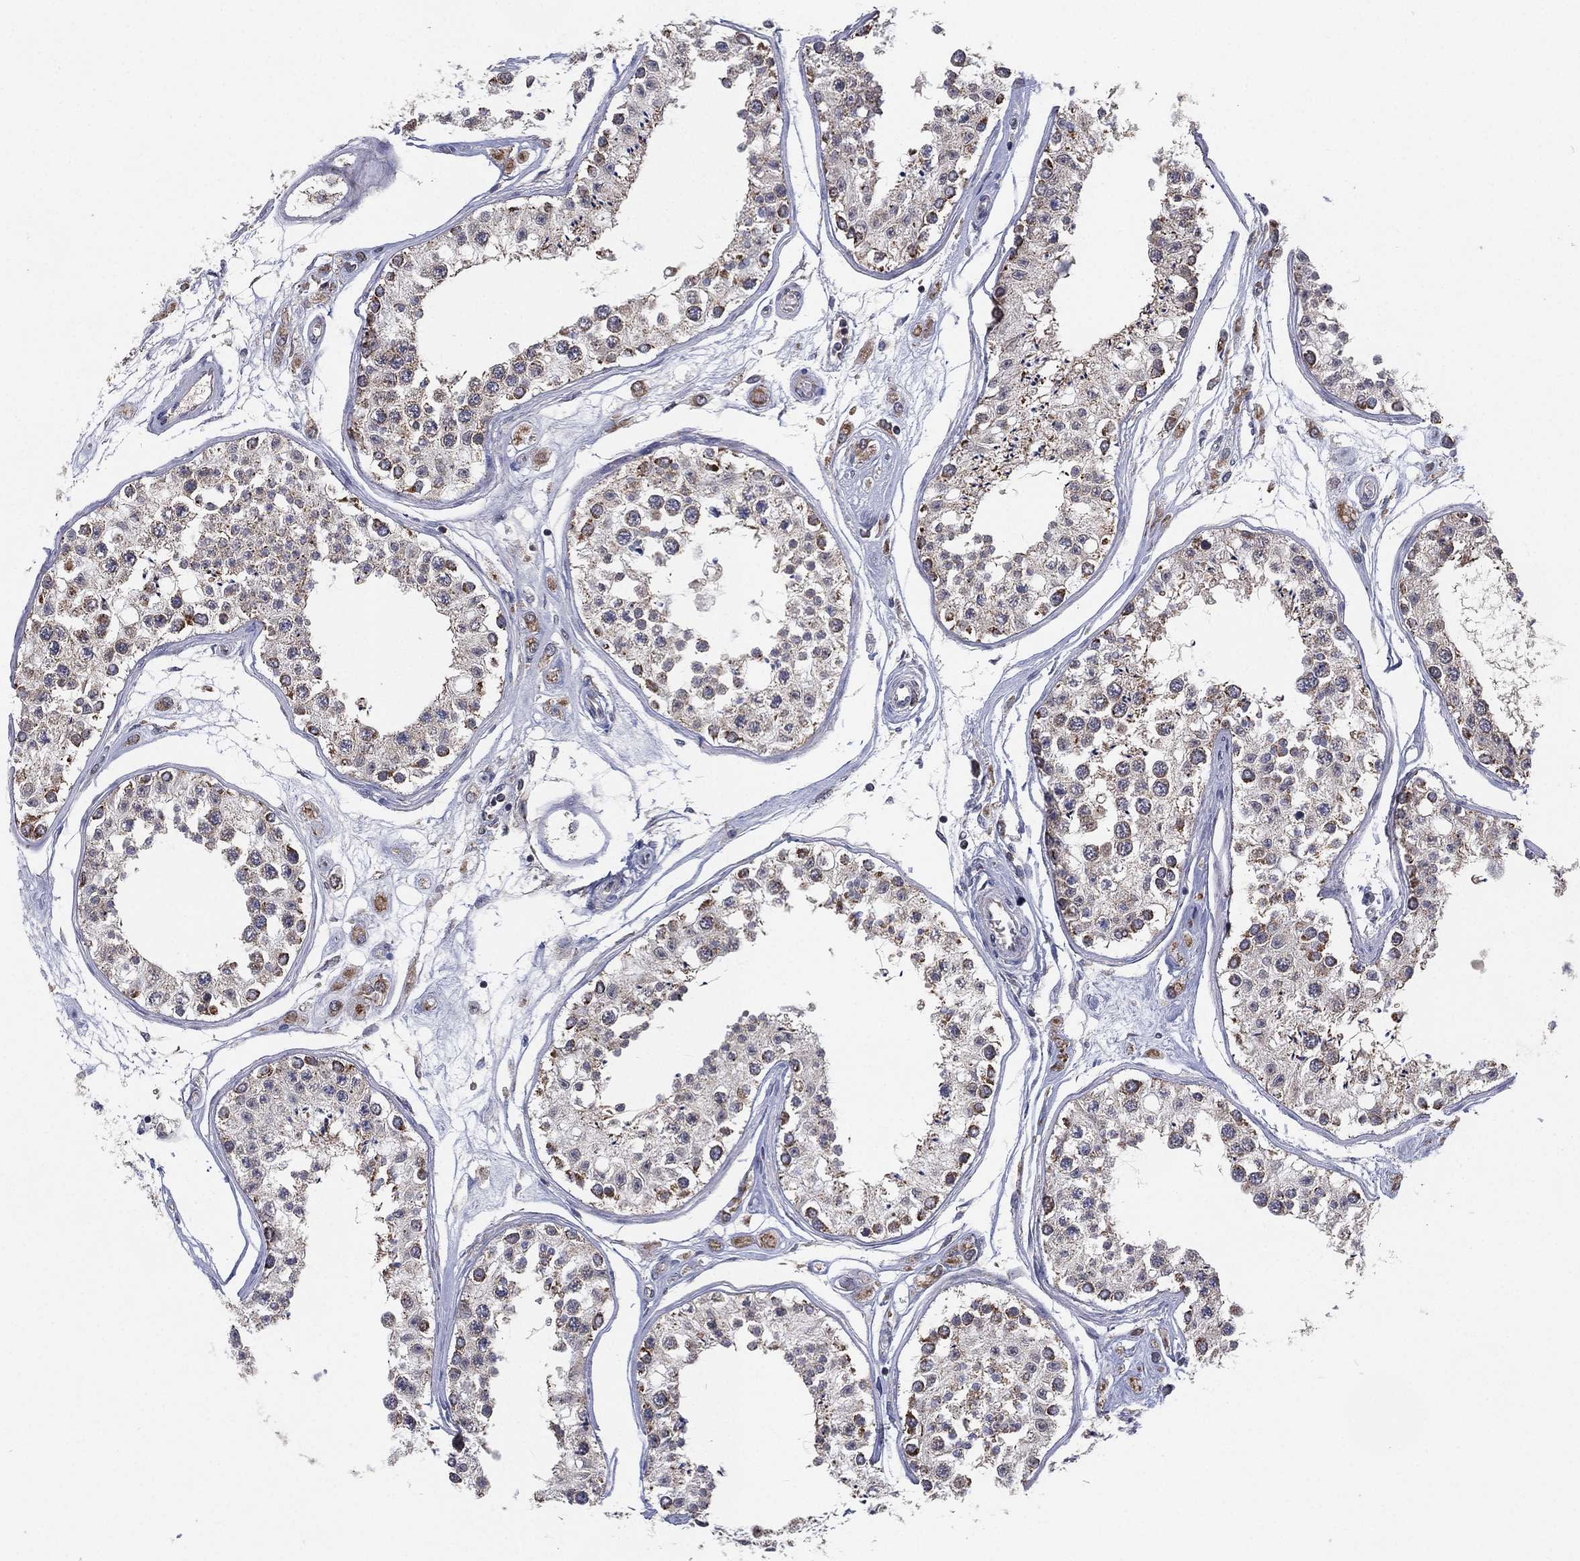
{"staining": {"intensity": "moderate", "quantity": "<25%", "location": "cytoplasmic/membranous"}, "tissue": "testis", "cell_type": "Cells in seminiferous ducts", "image_type": "normal", "snomed": [{"axis": "morphology", "description": "Normal tissue, NOS"}, {"axis": "topography", "description": "Testis"}], "caption": "The immunohistochemical stain shows moderate cytoplasmic/membranous staining in cells in seminiferous ducts of benign testis.", "gene": "PSMG4", "patient": {"sex": "male", "age": 25}}